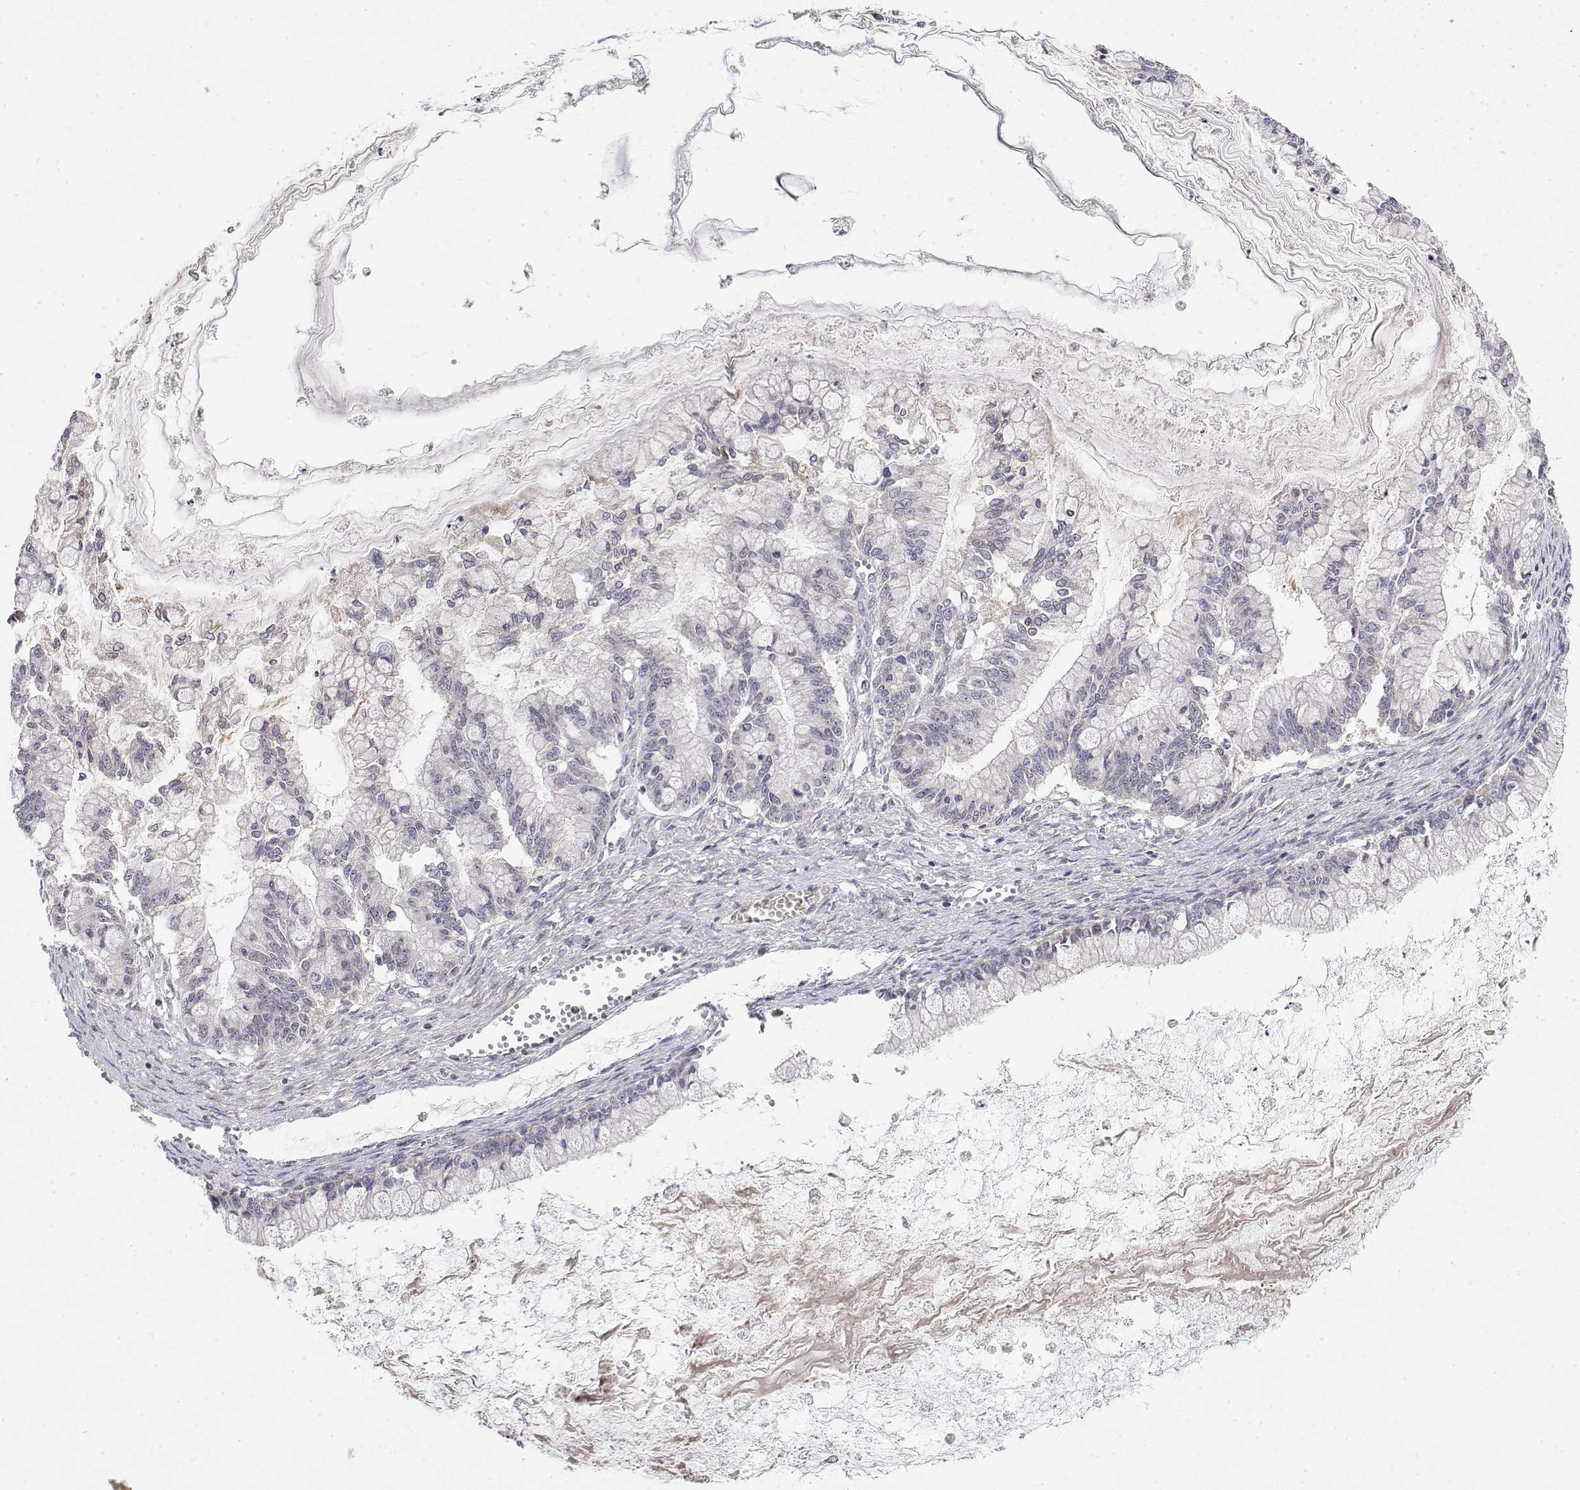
{"staining": {"intensity": "negative", "quantity": "none", "location": "none"}, "tissue": "ovarian cancer", "cell_type": "Tumor cells", "image_type": "cancer", "snomed": [{"axis": "morphology", "description": "Cystadenocarcinoma, mucinous, NOS"}, {"axis": "topography", "description": "Ovary"}], "caption": "Immunohistochemical staining of human mucinous cystadenocarcinoma (ovarian) exhibits no significant staining in tumor cells. (Immunohistochemistry, brightfield microscopy, high magnification).", "gene": "IGFBP4", "patient": {"sex": "female", "age": 67}}